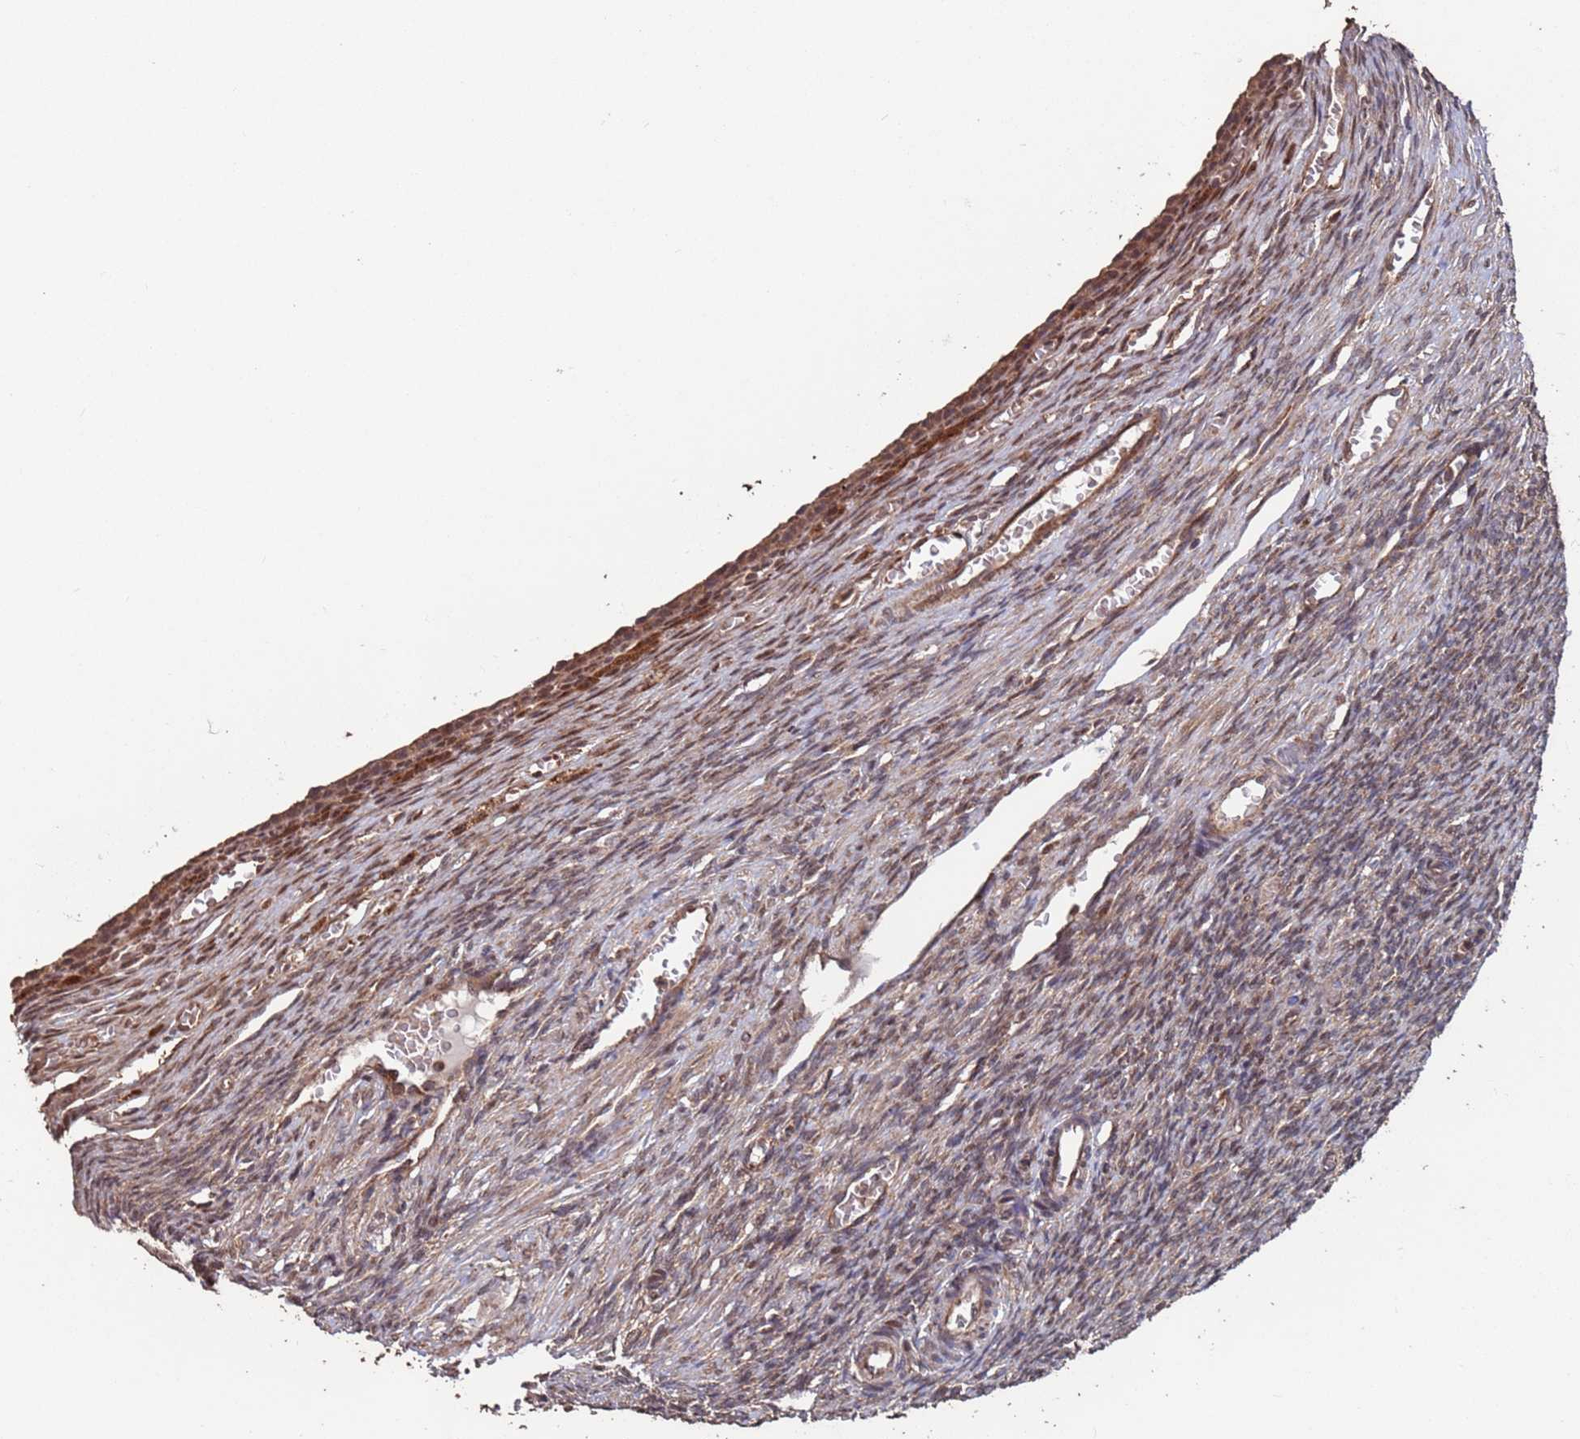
{"staining": {"intensity": "weak", "quantity": "25%-75%", "location": "cytoplasmic/membranous,nuclear"}, "tissue": "ovary", "cell_type": "Ovarian stroma cells", "image_type": "normal", "snomed": [{"axis": "morphology", "description": "Normal tissue, NOS"}, {"axis": "topography", "description": "Ovary"}], "caption": "DAB immunohistochemical staining of unremarkable ovary demonstrates weak cytoplasmic/membranous,nuclear protein expression in about 25%-75% of ovarian stroma cells.", "gene": "PRR7", "patient": {"sex": "female", "age": 27}}